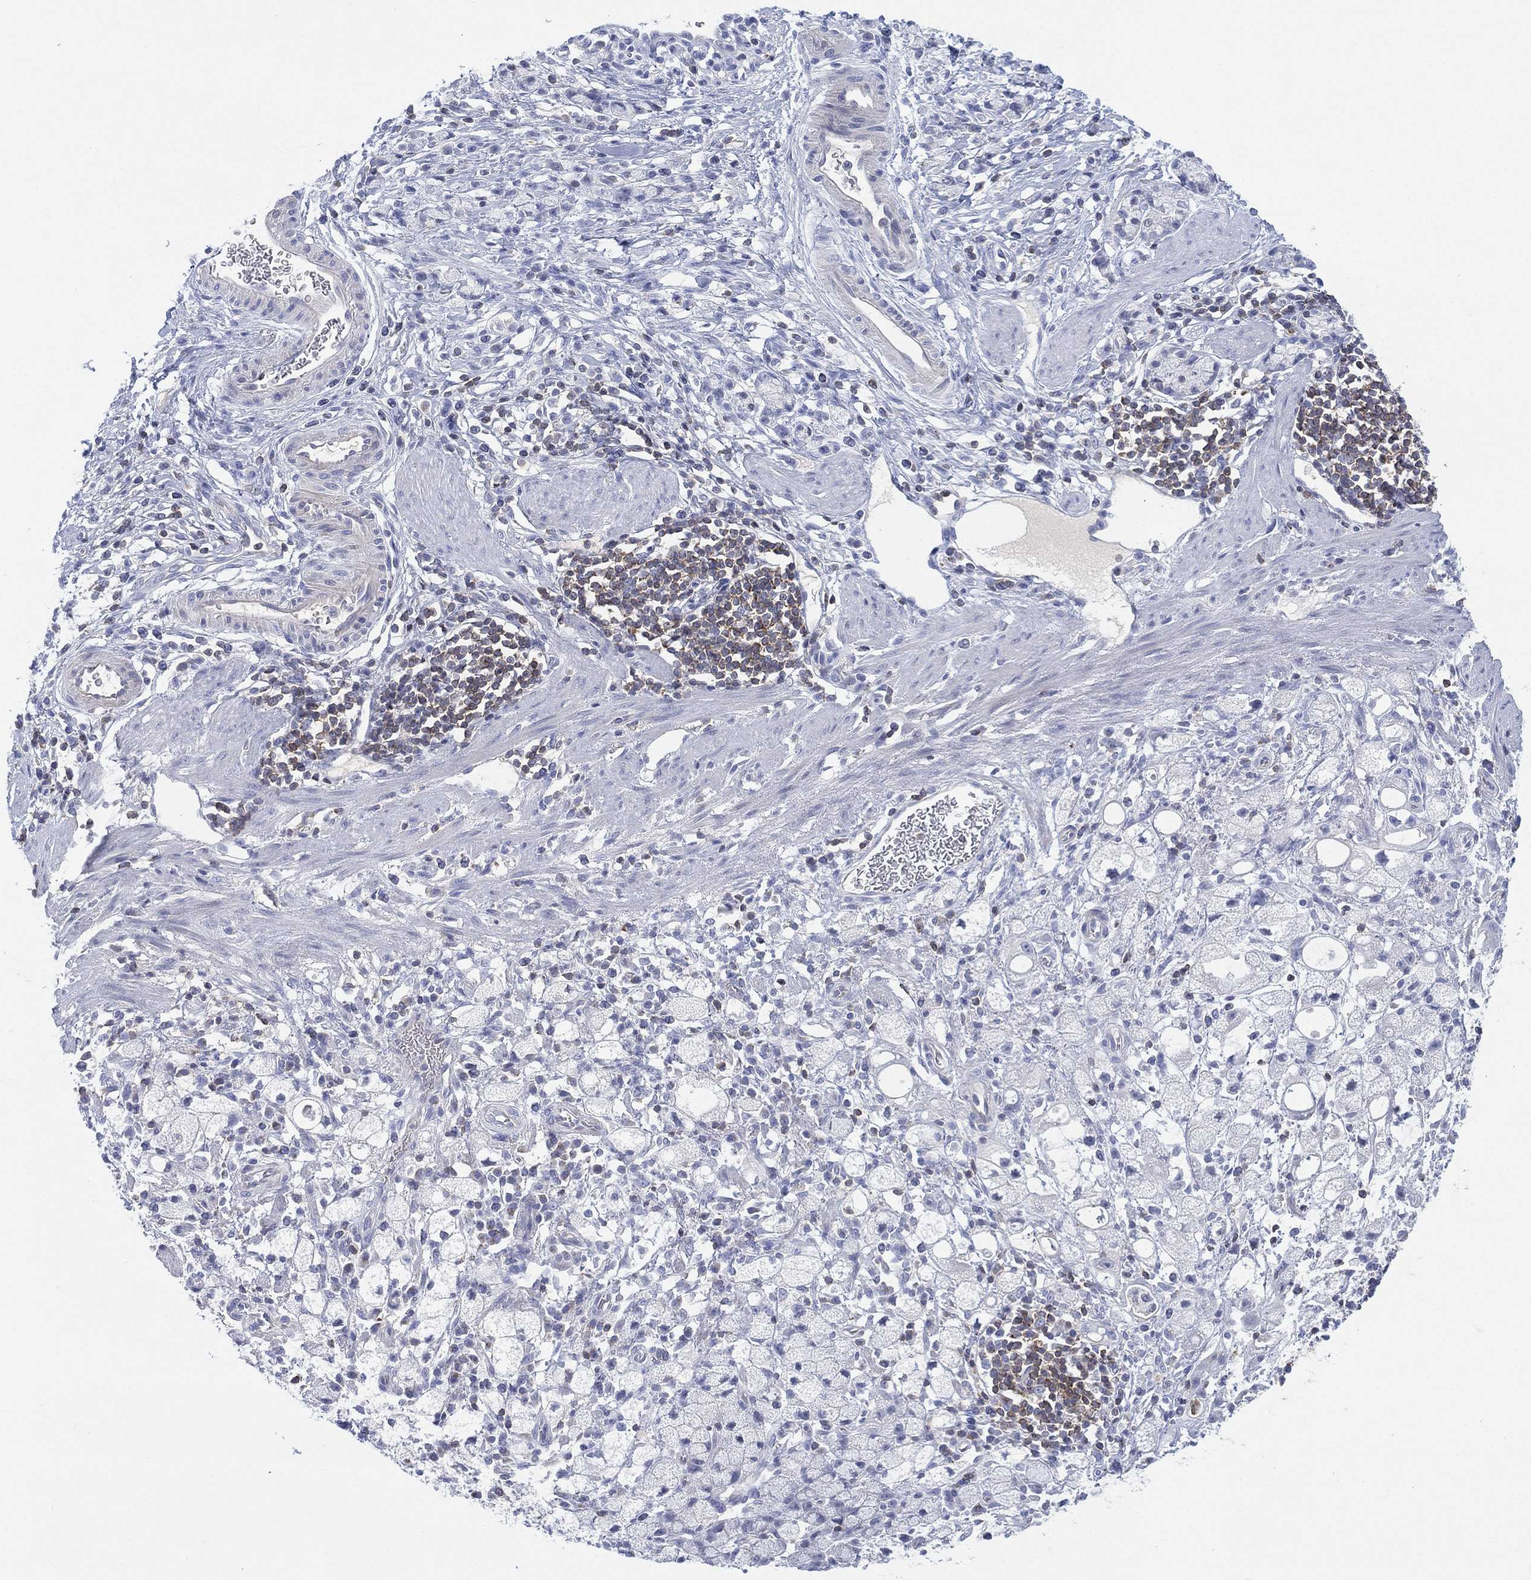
{"staining": {"intensity": "negative", "quantity": "none", "location": "none"}, "tissue": "stomach cancer", "cell_type": "Tumor cells", "image_type": "cancer", "snomed": [{"axis": "morphology", "description": "Adenocarcinoma, NOS"}, {"axis": "topography", "description": "Stomach"}], "caption": "This is an IHC image of human stomach cancer. There is no expression in tumor cells.", "gene": "SEPTIN1", "patient": {"sex": "male", "age": 58}}